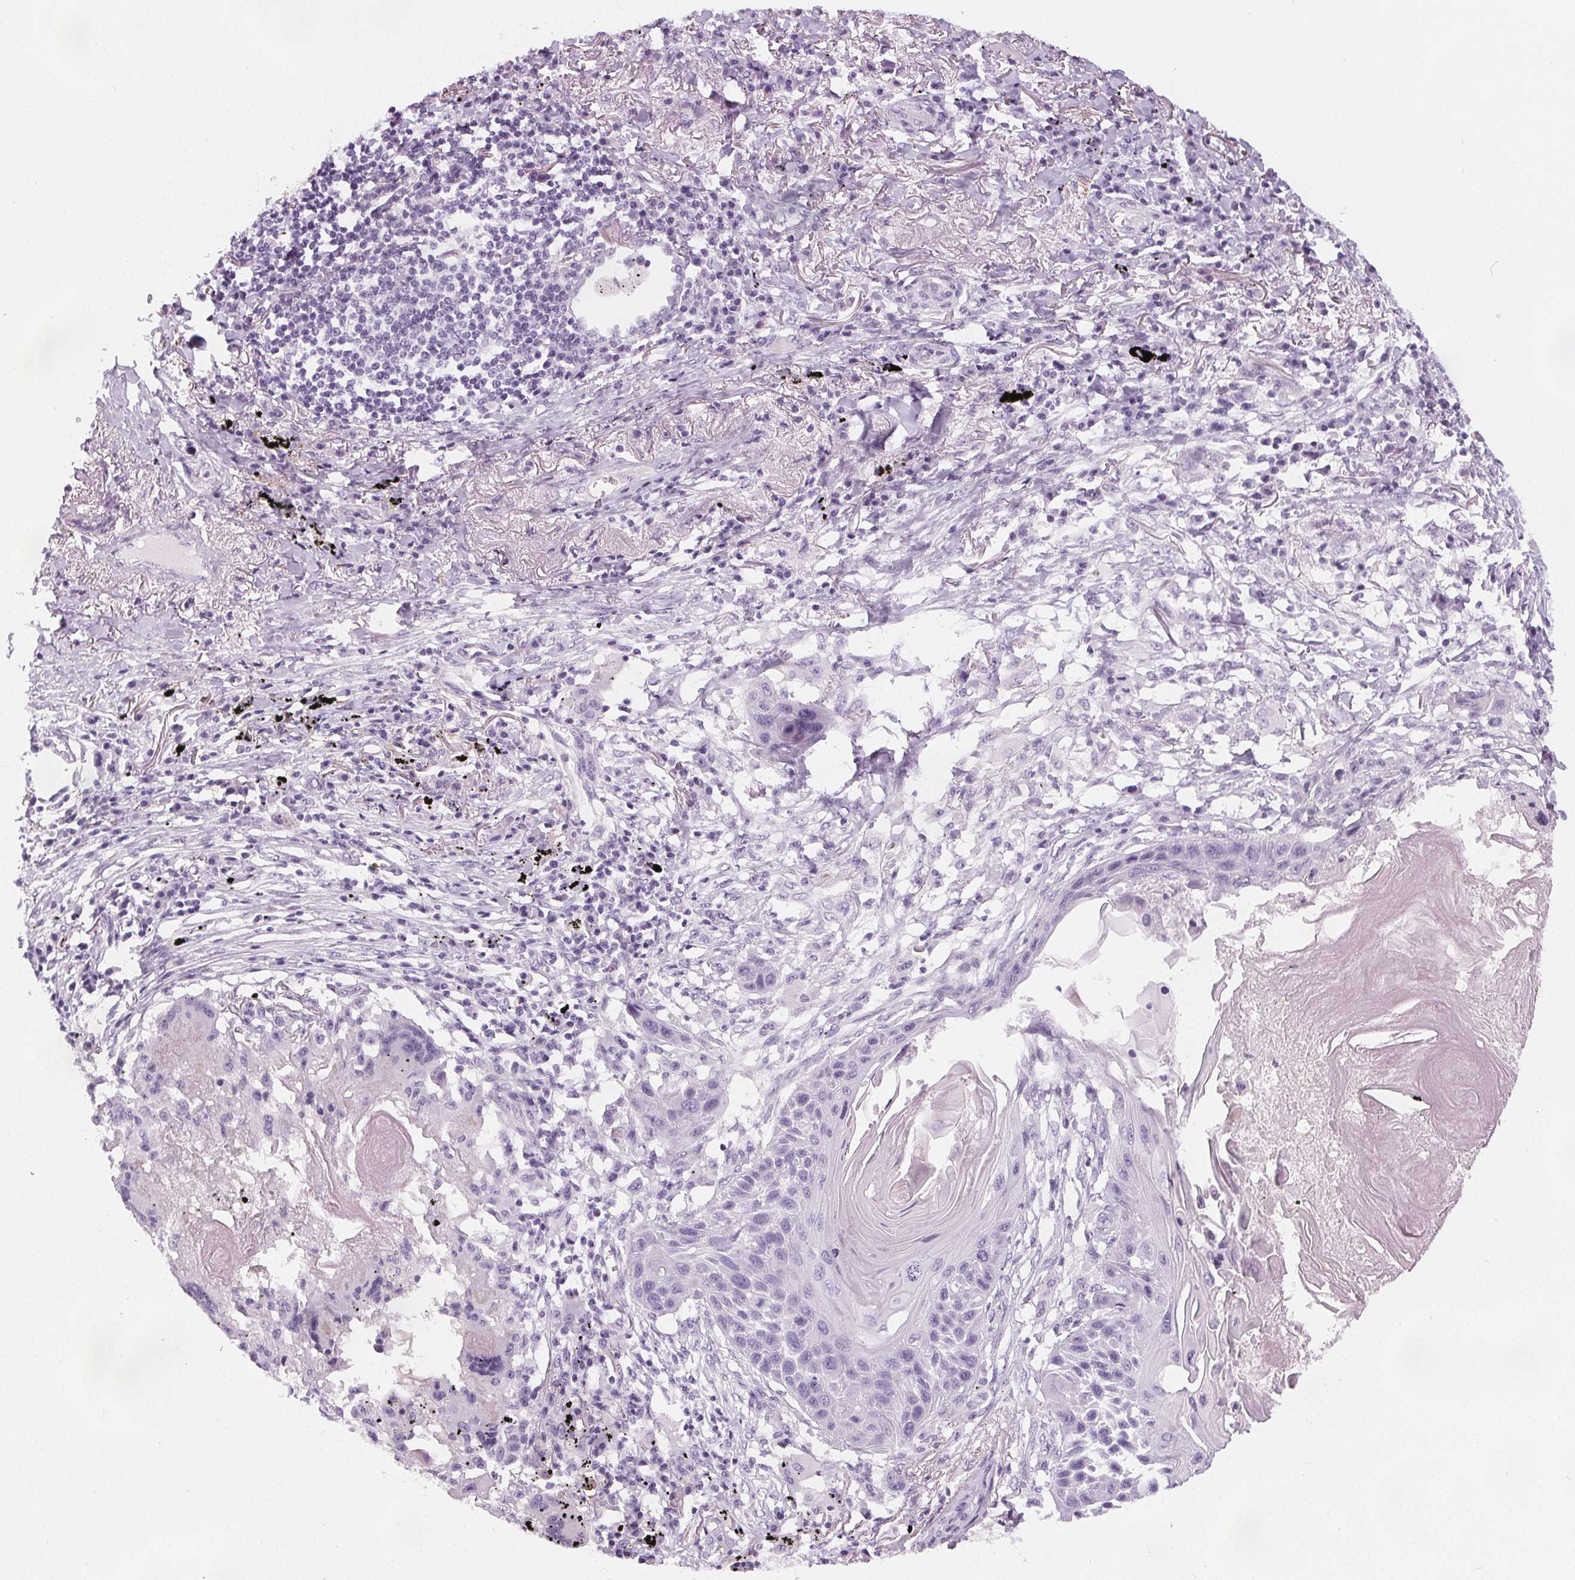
{"staining": {"intensity": "negative", "quantity": "none", "location": "none"}, "tissue": "lung cancer", "cell_type": "Tumor cells", "image_type": "cancer", "snomed": [{"axis": "morphology", "description": "Squamous cell carcinoma, NOS"}, {"axis": "topography", "description": "Lung"}], "caption": "This is an immunohistochemistry histopathology image of lung cancer. There is no staining in tumor cells.", "gene": "SLC5A12", "patient": {"sex": "male", "age": 78}}